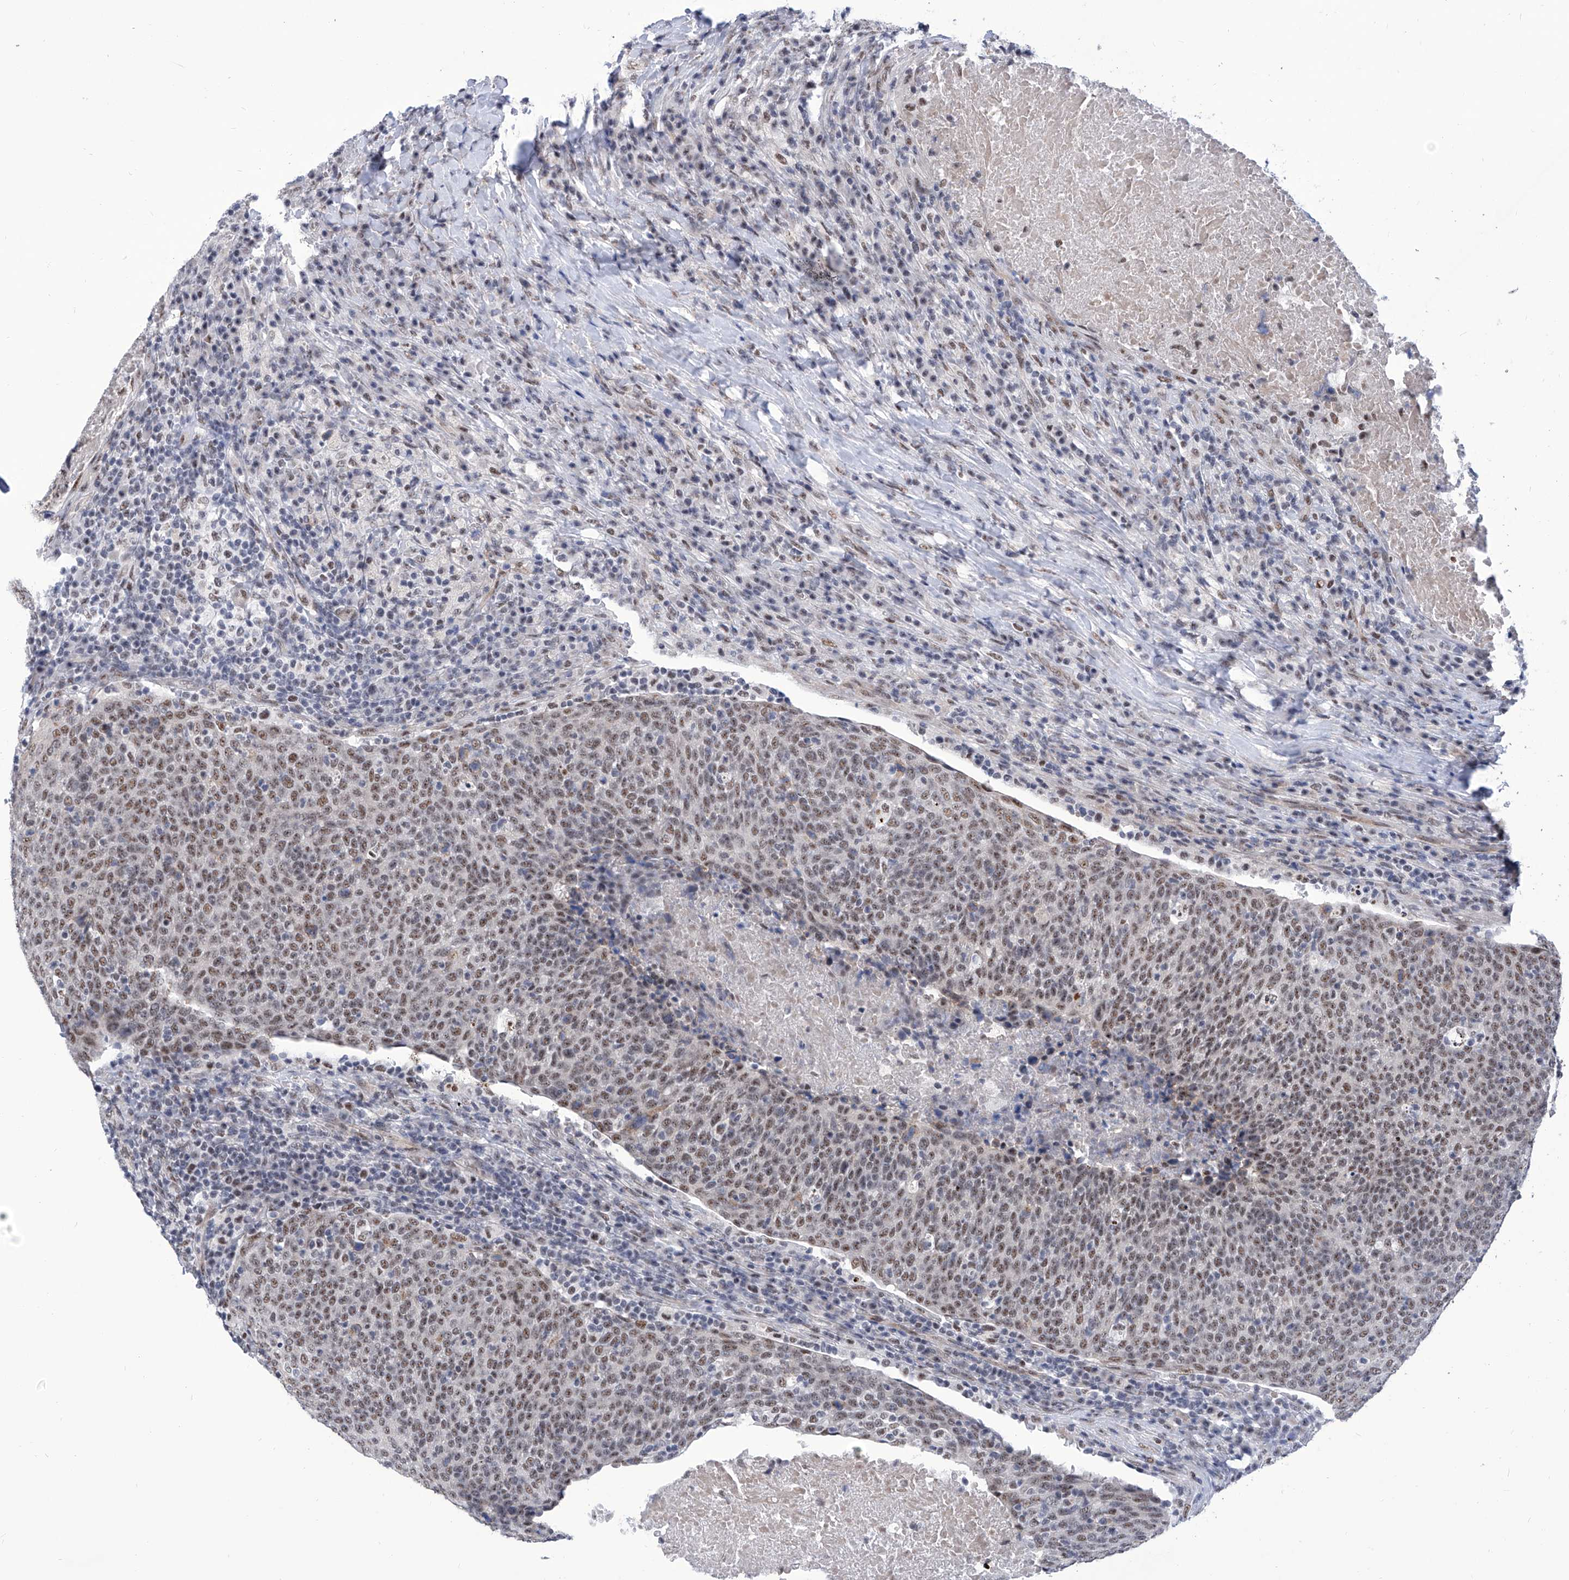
{"staining": {"intensity": "moderate", "quantity": ">75%", "location": "nuclear"}, "tissue": "head and neck cancer", "cell_type": "Tumor cells", "image_type": "cancer", "snomed": [{"axis": "morphology", "description": "Squamous cell carcinoma, NOS"}, {"axis": "morphology", "description": "Squamous cell carcinoma, metastatic, NOS"}, {"axis": "topography", "description": "Lymph node"}, {"axis": "topography", "description": "Head-Neck"}], "caption": "Immunohistochemistry (IHC) of human head and neck cancer reveals medium levels of moderate nuclear expression in about >75% of tumor cells. (Brightfield microscopy of DAB IHC at high magnification).", "gene": "SART1", "patient": {"sex": "male", "age": 62}}